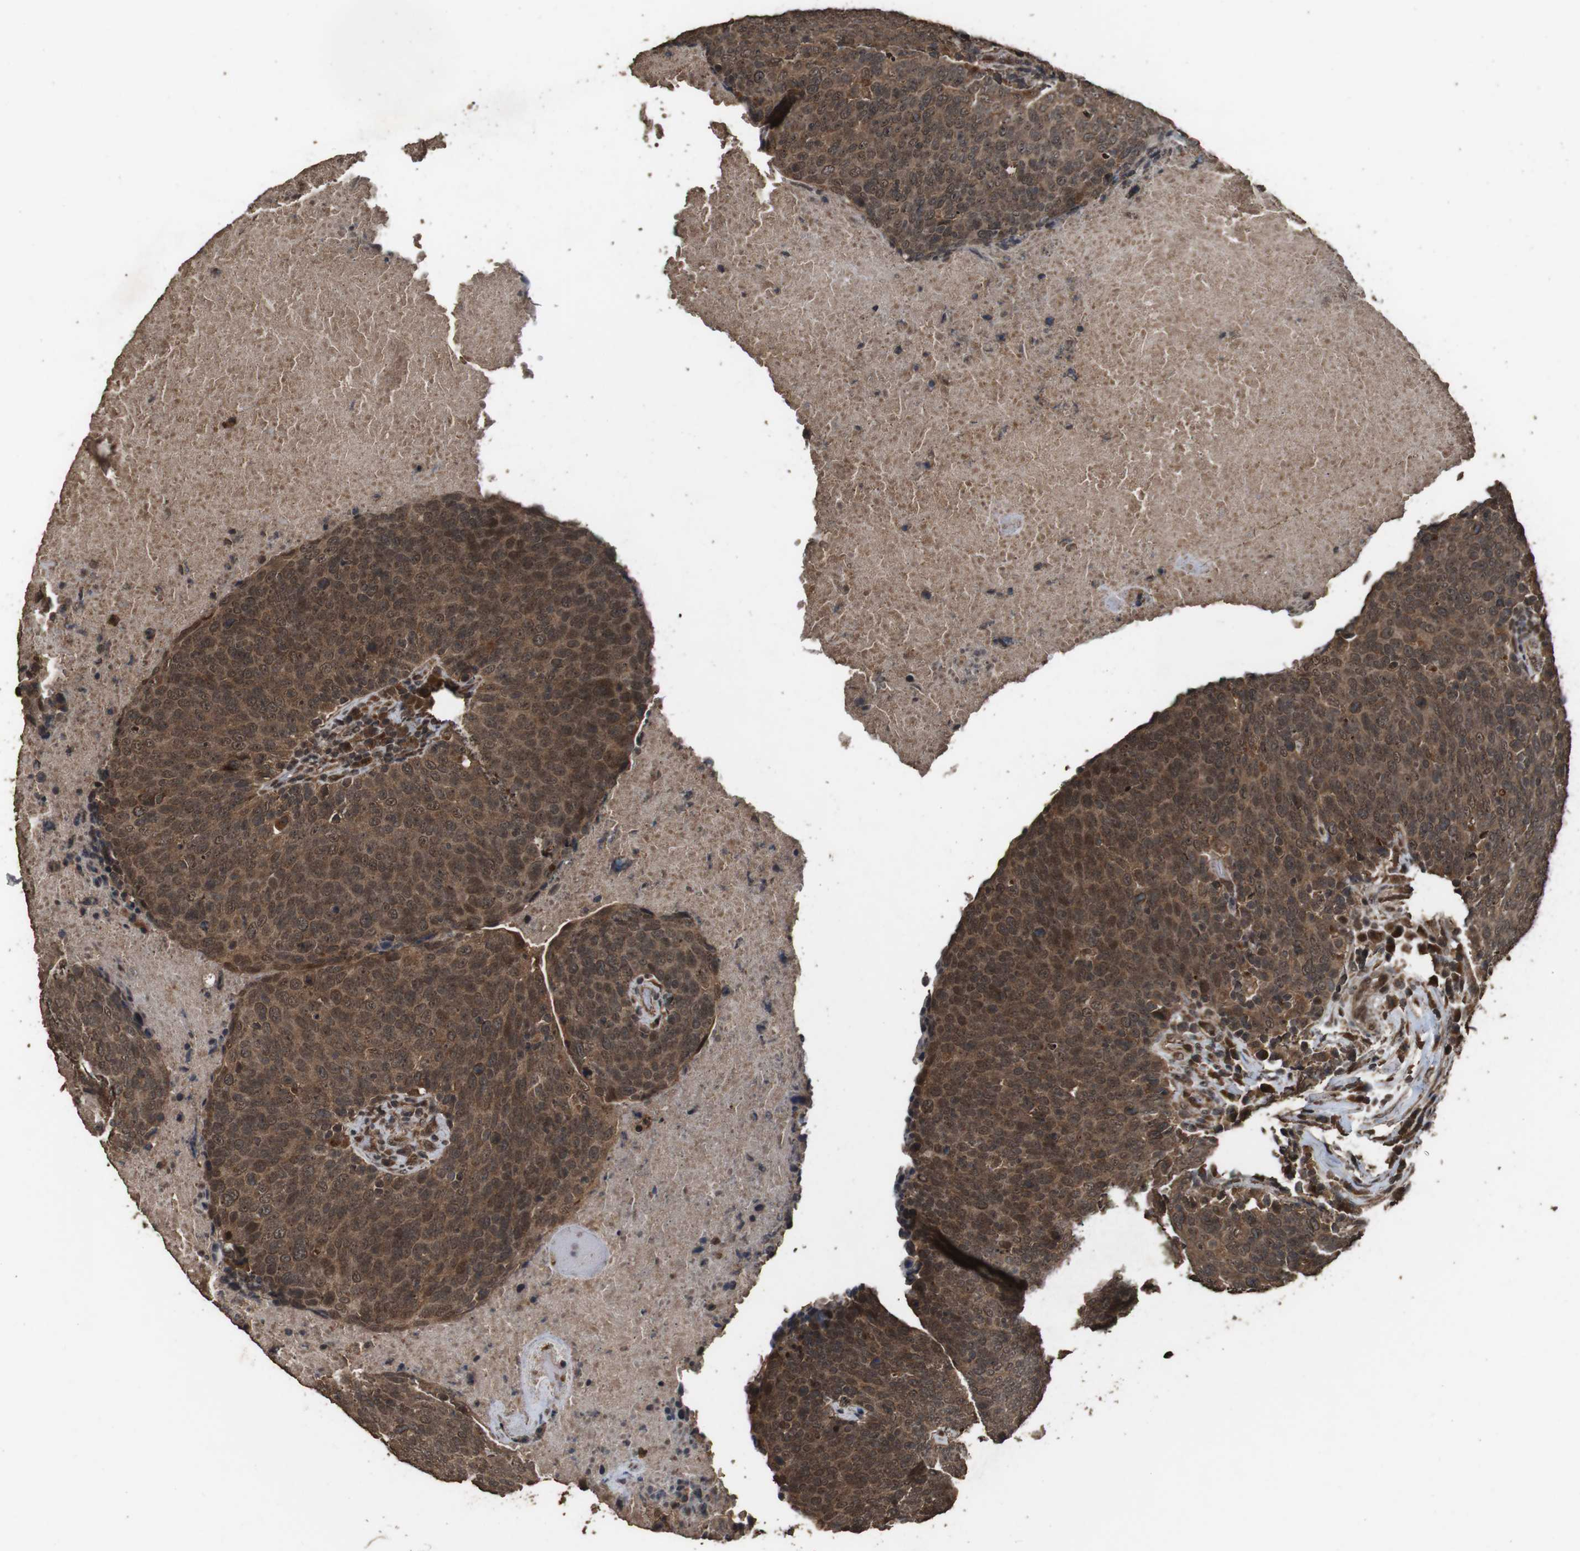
{"staining": {"intensity": "moderate", "quantity": ">75%", "location": "cytoplasmic/membranous,nuclear"}, "tissue": "head and neck cancer", "cell_type": "Tumor cells", "image_type": "cancer", "snomed": [{"axis": "morphology", "description": "Squamous cell carcinoma, NOS"}, {"axis": "morphology", "description": "Squamous cell carcinoma, metastatic, NOS"}, {"axis": "topography", "description": "Lymph node"}, {"axis": "topography", "description": "Head-Neck"}], "caption": "This micrograph displays IHC staining of human head and neck cancer (squamous cell carcinoma), with medium moderate cytoplasmic/membranous and nuclear expression in approximately >75% of tumor cells.", "gene": "RRAS2", "patient": {"sex": "male", "age": 62}}